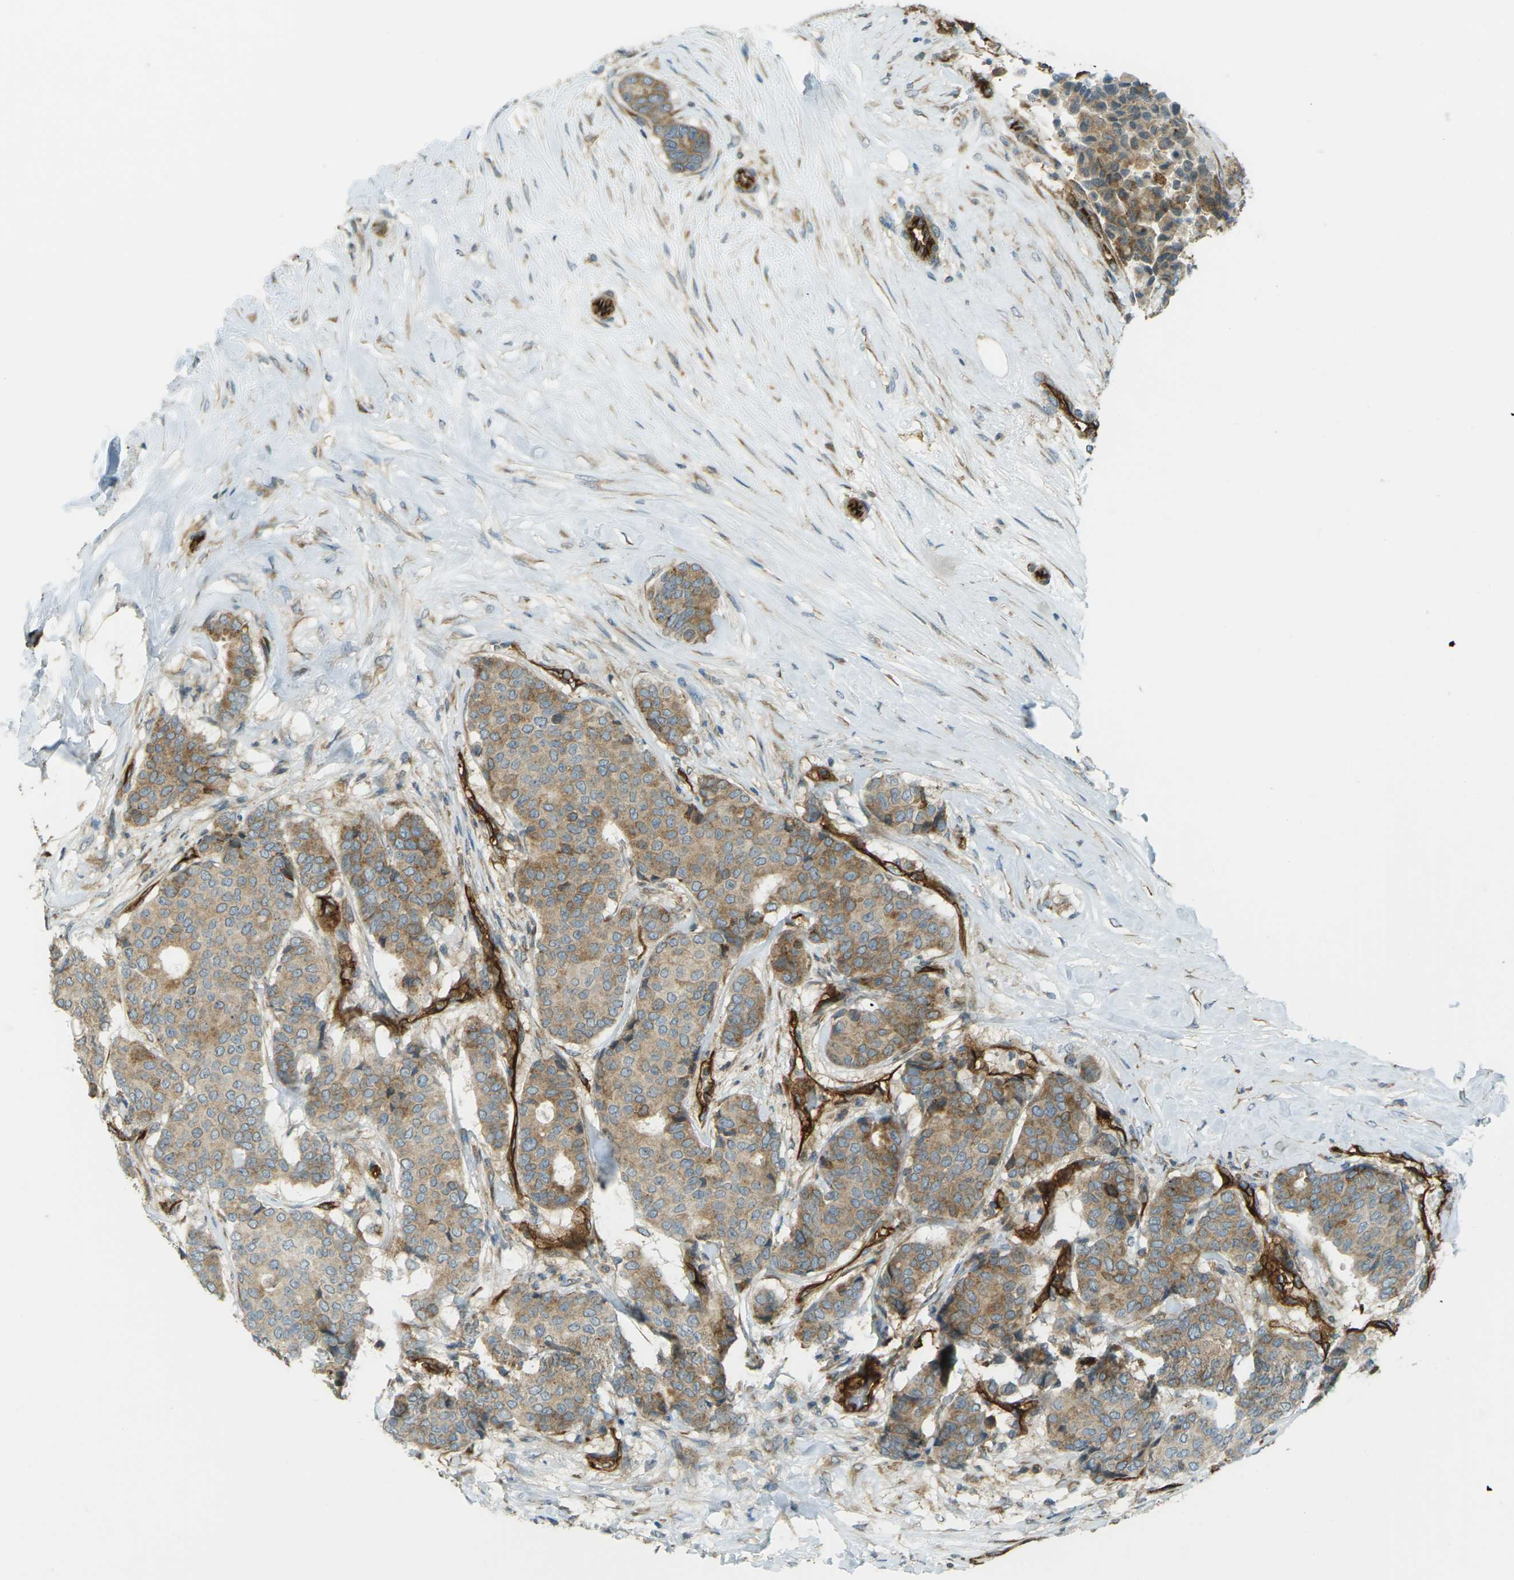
{"staining": {"intensity": "moderate", "quantity": "25%-75%", "location": "cytoplasmic/membranous"}, "tissue": "breast cancer", "cell_type": "Tumor cells", "image_type": "cancer", "snomed": [{"axis": "morphology", "description": "Duct carcinoma"}, {"axis": "topography", "description": "Breast"}], "caption": "An image showing moderate cytoplasmic/membranous staining in approximately 25%-75% of tumor cells in breast cancer, as visualized by brown immunohistochemical staining.", "gene": "S1PR1", "patient": {"sex": "female", "age": 75}}